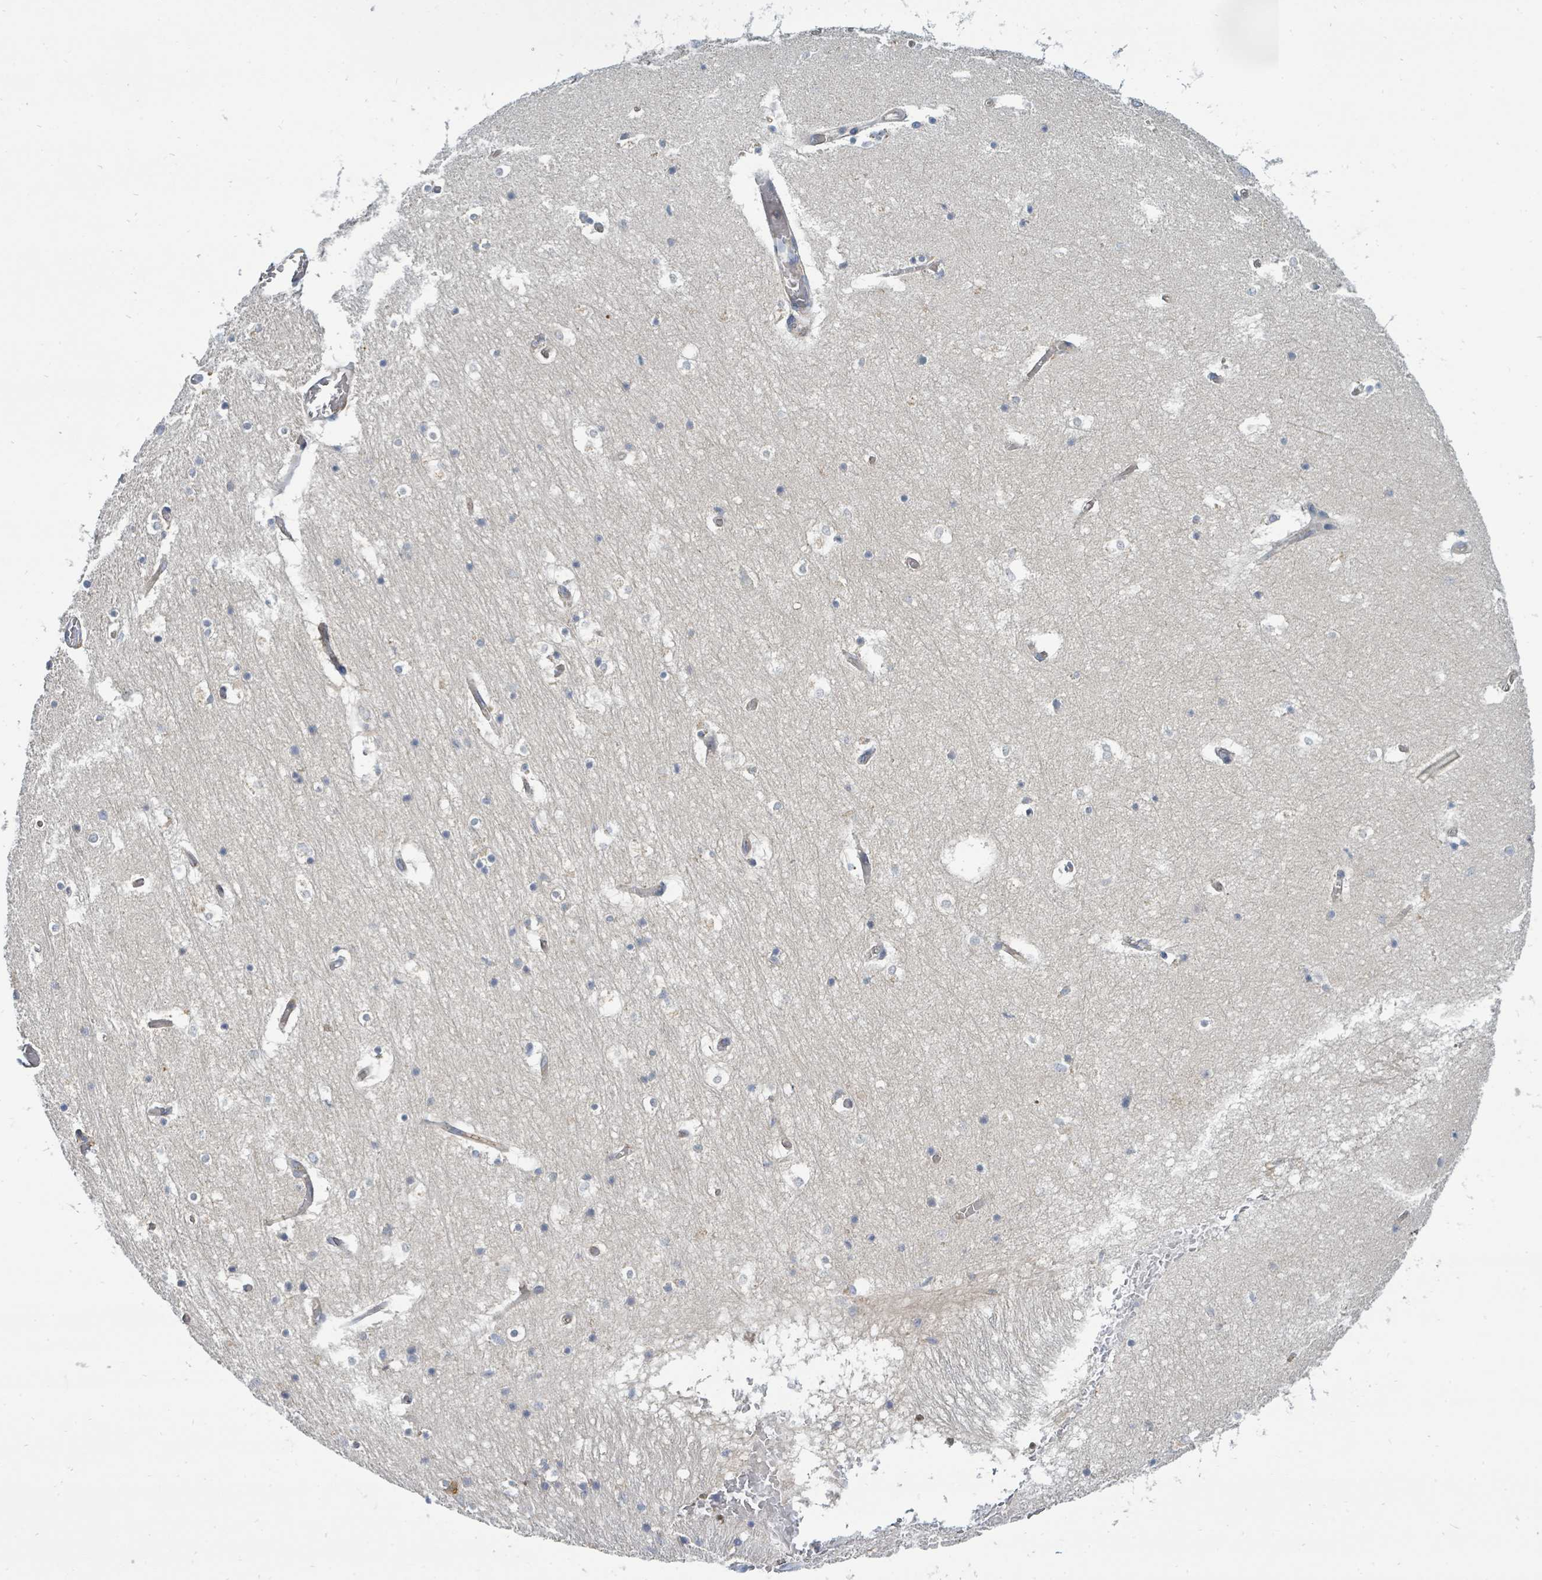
{"staining": {"intensity": "negative", "quantity": "none", "location": "none"}, "tissue": "hippocampus", "cell_type": "Glial cells", "image_type": "normal", "snomed": [{"axis": "morphology", "description": "Normal tissue, NOS"}, {"axis": "topography", "description": "Hippocampus"}], "caption": "Immunohistochemical staining of unremarkable human hippocampus shows no significant expression in glial cells.", "gene": "BOLA2B", "patient": {"sex": "female", "age": 52}}